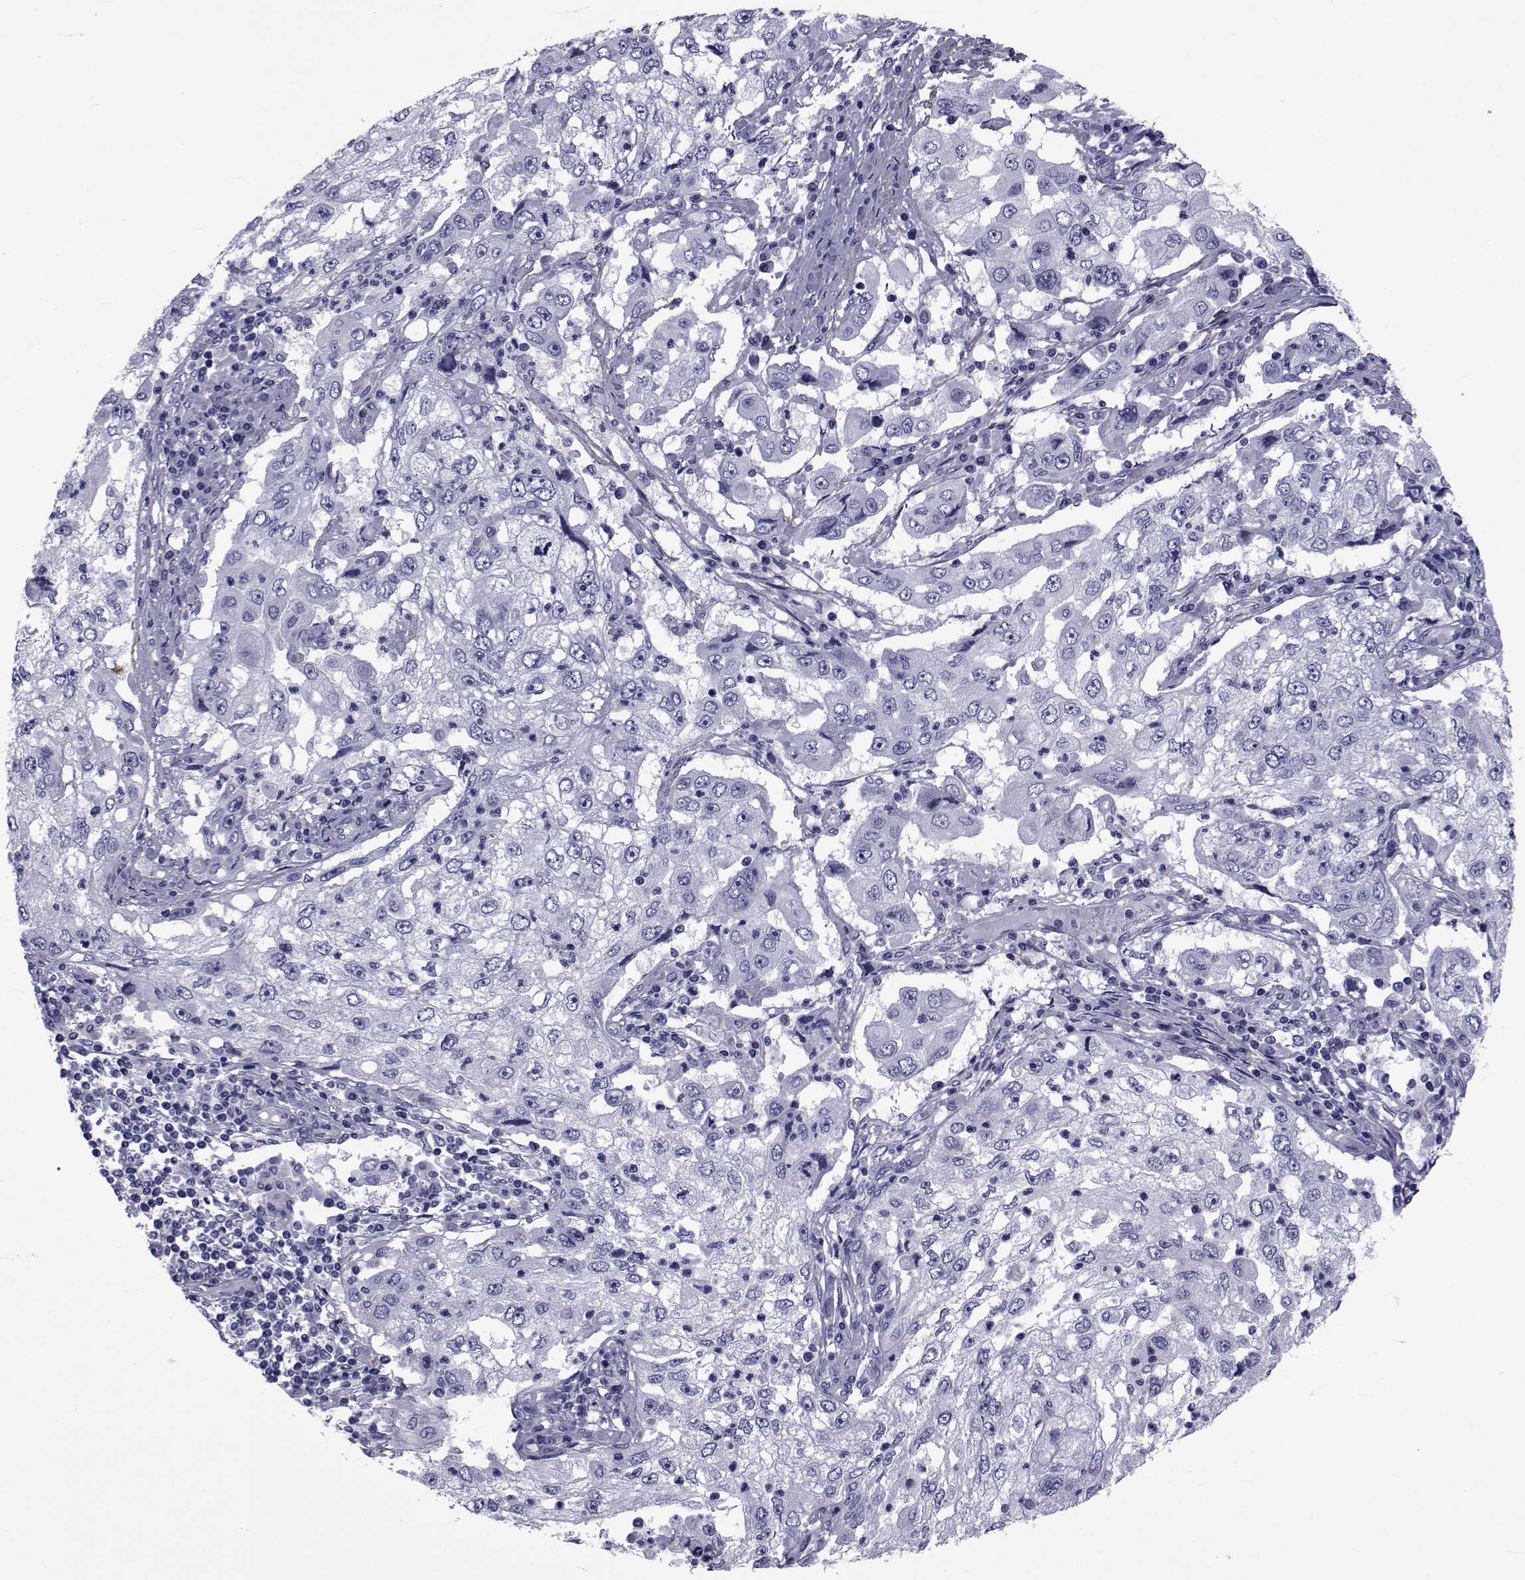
{"staining": {"intensity": "negative", "quantity": "none", "location": "none"}, "tissue": "cervical cancer", "cell_type": "Tumor cells", "image_type": "cancer", "snomed": [{"axis": "morphology", "description": "Squamous cell carcinoma, NOS"}, {"axis": "topography", "description": "Cervix"}], "caption": "Cervical cancer was stained to show a protein in brown. There is no significant positivity in tumor cells.", "gene": "GKAP1", "patient": {"sex": "female", "age": 36}}